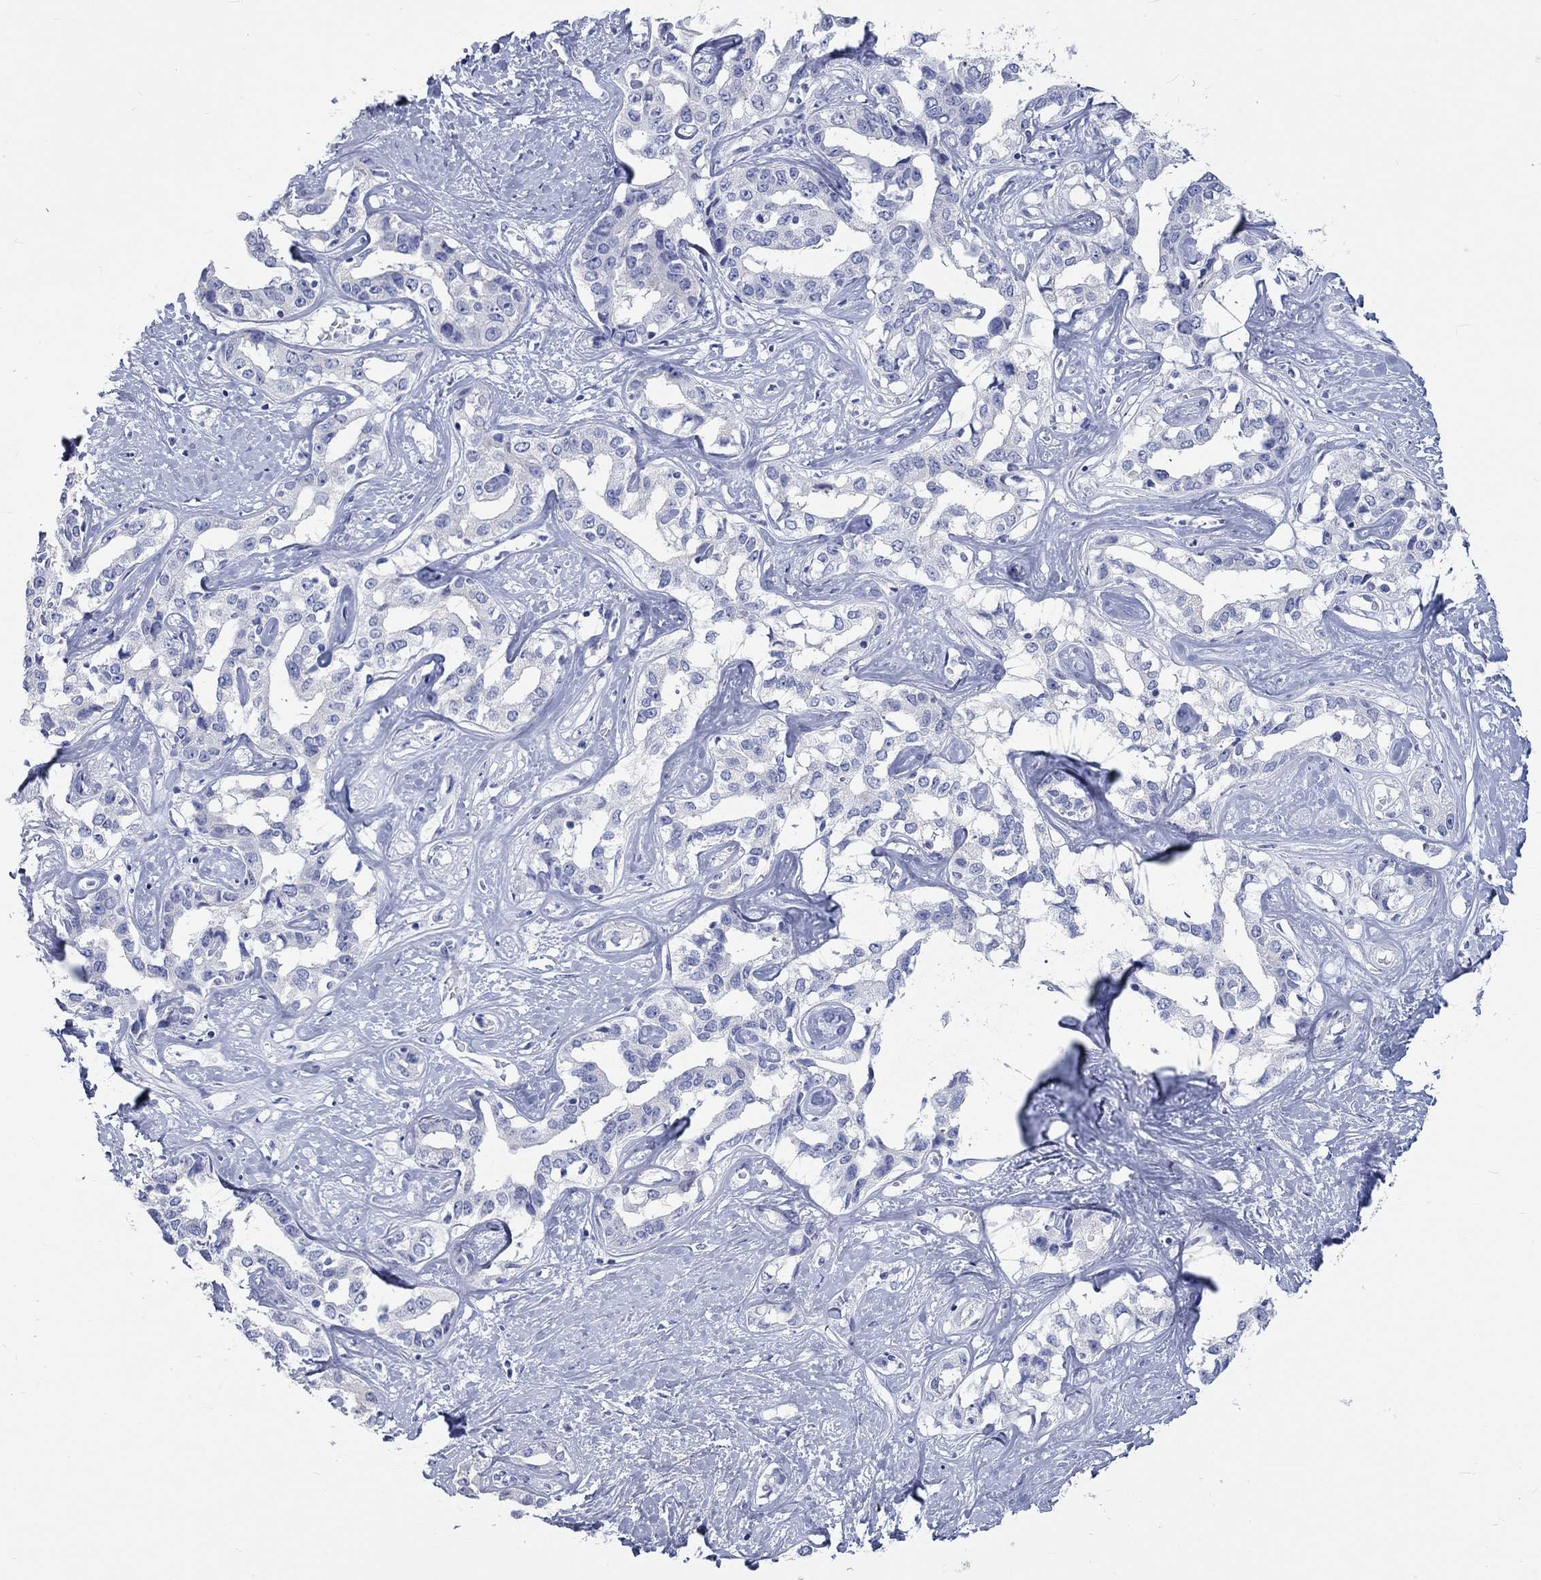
{"staining": {"intensity": "negative", "quantity": "none", "location": "none"}, "tissue": "liver cancer", "cell_type": "Tumor cells", "image_type": "cancer", "snomed": [{"axis": "morphology", "description": "Cholangiocarcinoma"}, {"axis": "topography", "description": "Liver"}], "caption": "Histopathology image shows no significant protein expression in tumor cells of liver cancer (cholangiocarcinoma).", "gene": "SPATA9", "patient": {"sex": "male", "age": 59}}